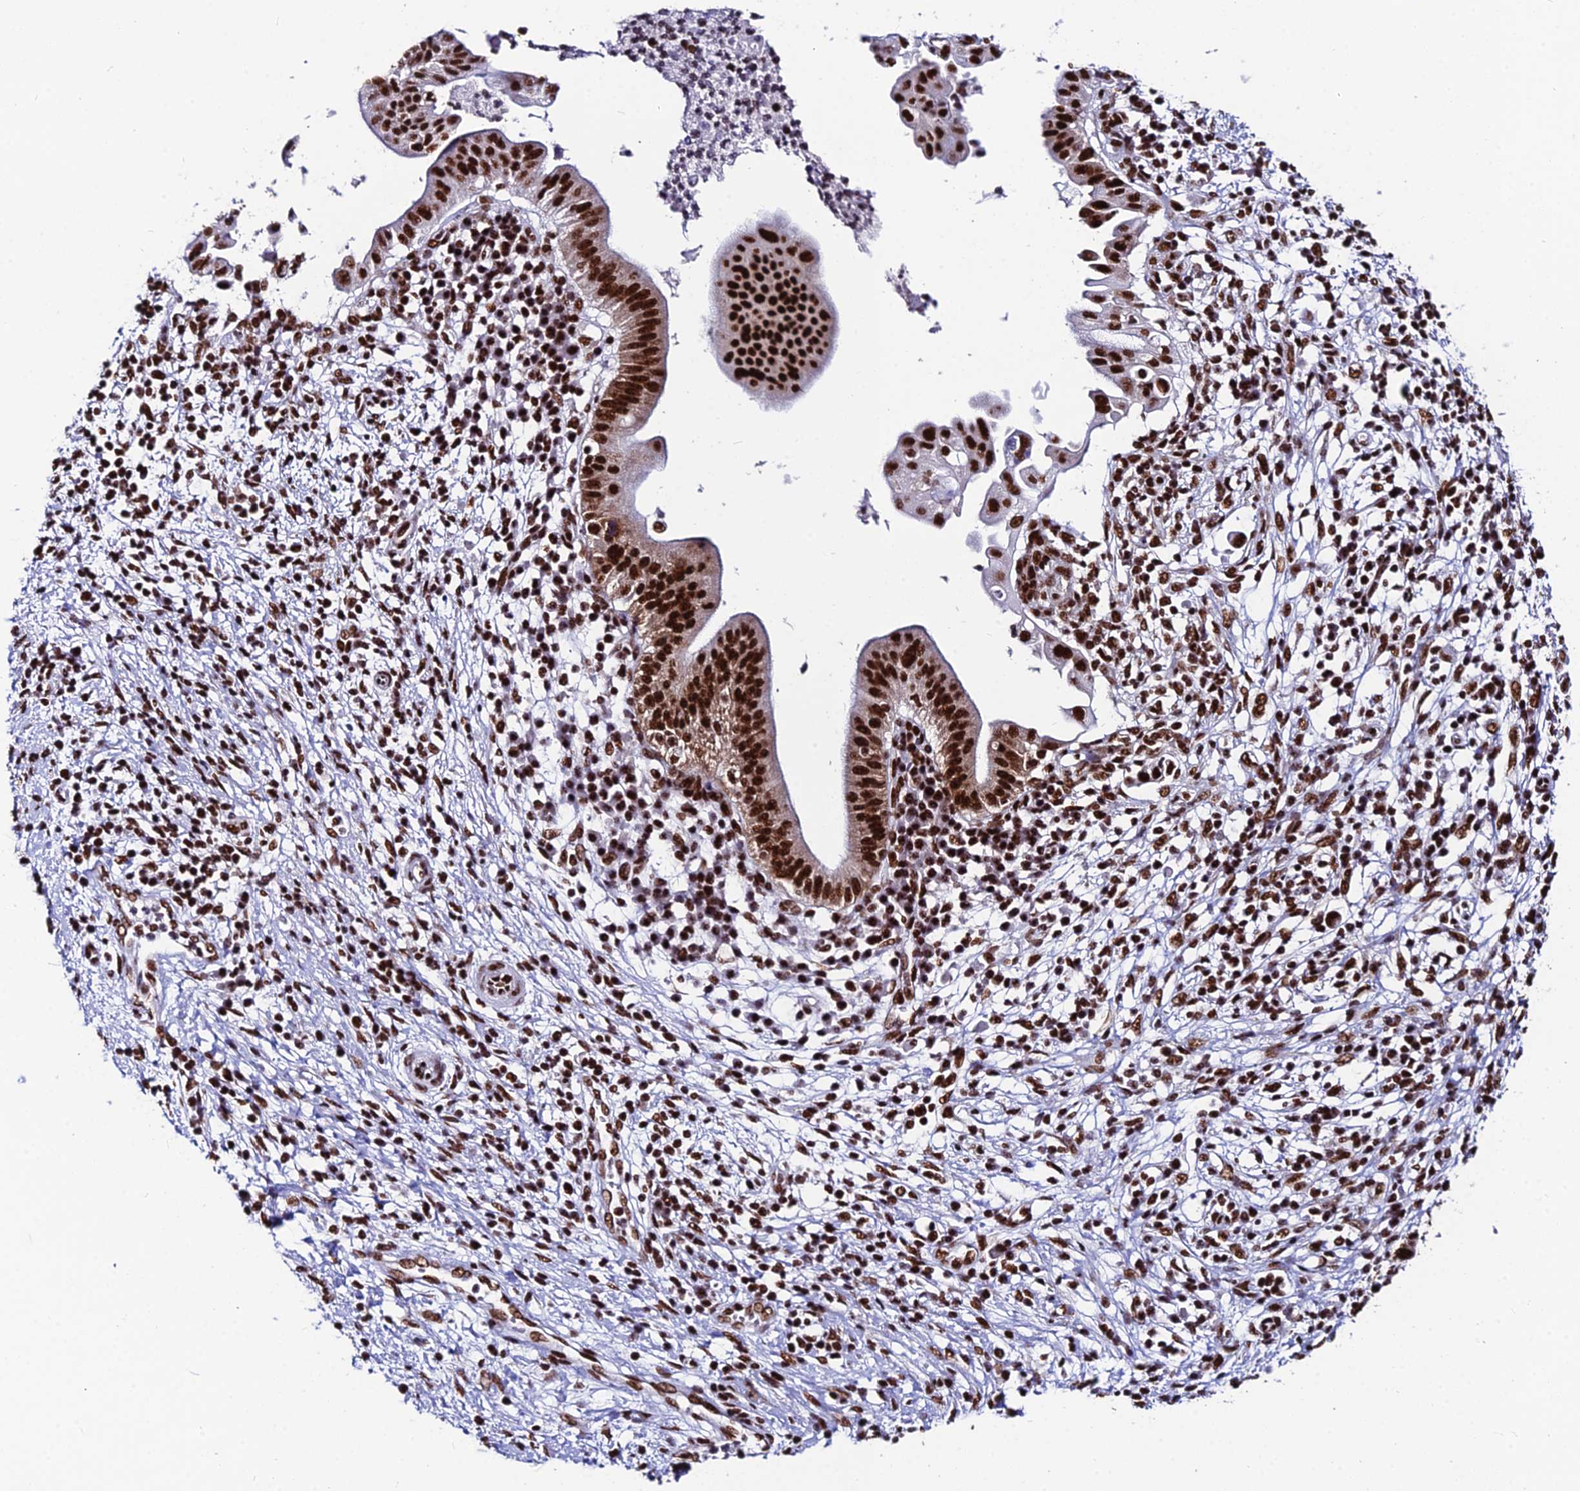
{"staining": {"intensity": "strong", "quantity": ">75%", "location": "nuclear"}, "tissue": "pancreatic cancer", "cell_type": "Tumor cells", "image_type": "cancer", "snomed": [{"axis": "morphology", "description": "Adenocarcinoma, NOS"}, {"axis": "topography", "description": "Pancreas"}], "caption": "Brown immunohistochemical staining in pancreatic cancer (adenocarcinoma) reveals strong nuclear expression in about >75% of tumor cells. The staining is performed using DAB (3,3'-diaminobenzidine) brown chromogen to label protein expression. The nuclei are counter-stained blue using hematoxylin.", "gene": "HNRNPH1", "patient": {"sex": "male", "age": 68}}